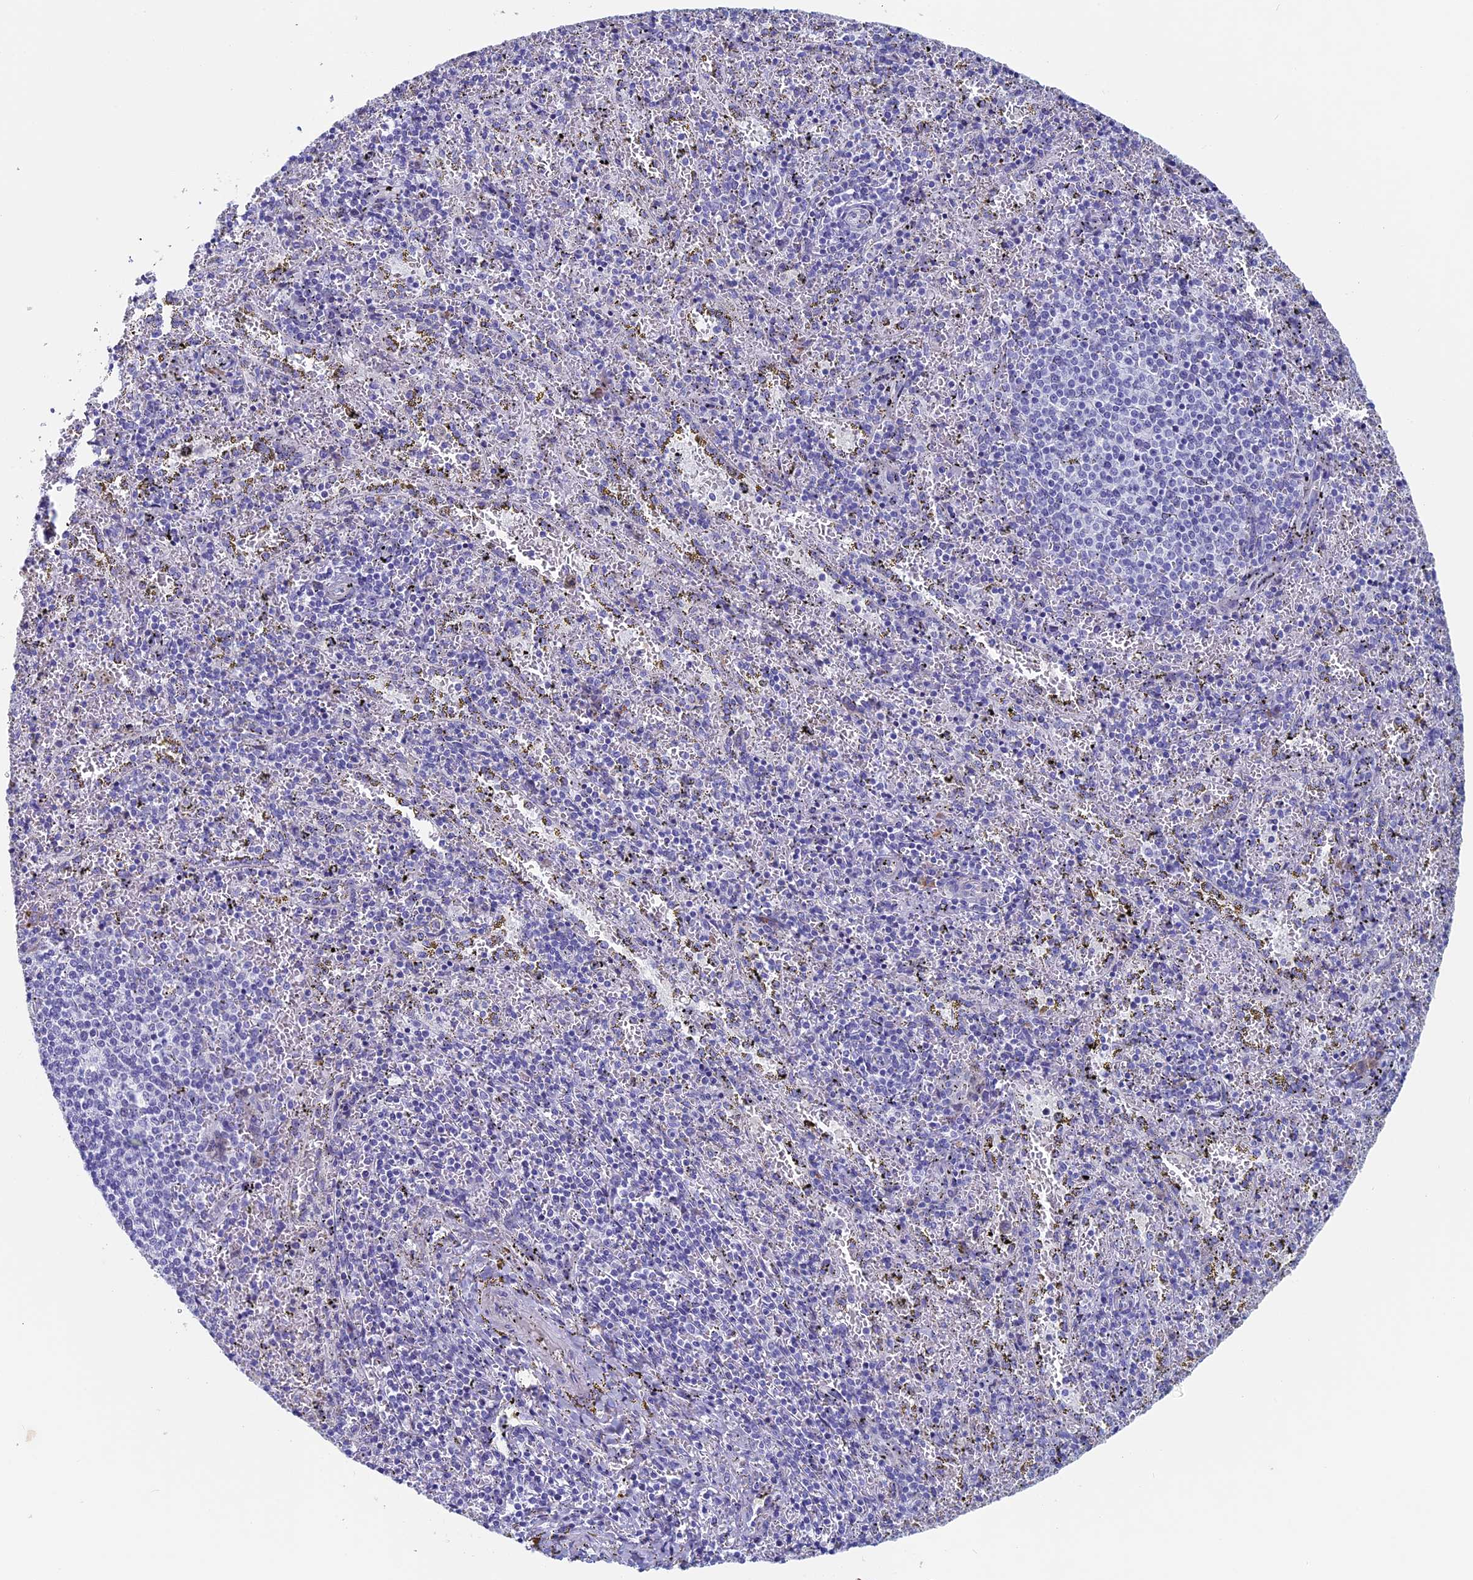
{"staining": {"intensity": "negative", "quantity": "none", "location": "none"}, "tissue": "spleen", "cell_type": "Cells in red pulp", "image_type": "normal", "snomed": [{"axis": "morphology", "description": "Normal tissue, NOS"}, {"axis": "topography", "description": "Spleen"}], "caption": "Spleen stained for a protein using immunohistochemistry (IHC) displays no staining cells in red pulp.", "gene": "MAGEB6", "patient": {"sex": "male", "age": 11}}